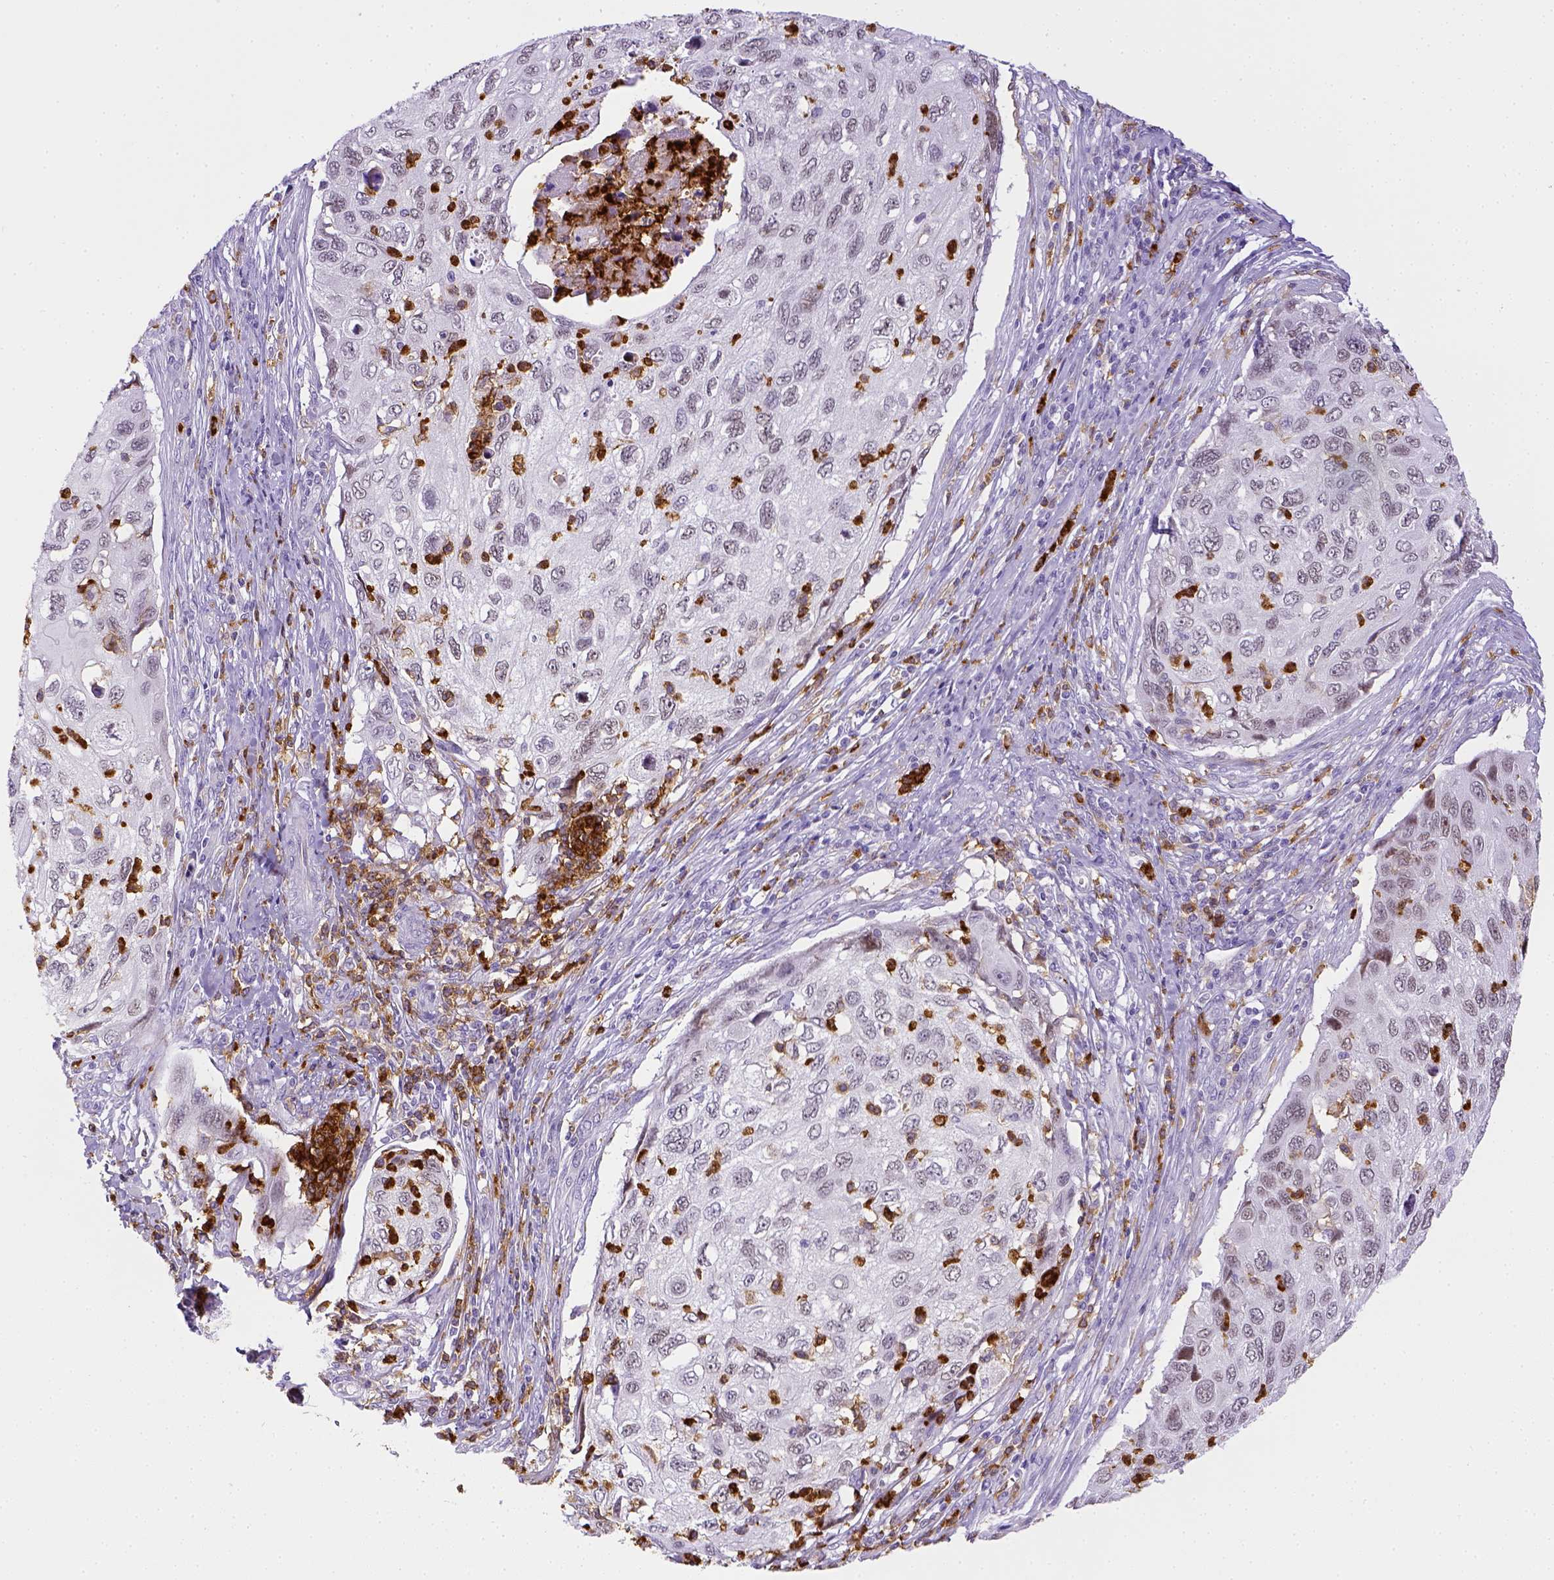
{"staining": {"intensity": "negative", "quantity": "none", "location": "none"}, "tissue": "cervical cancer", "cell_type": "Tumor cells", "image_type": "cancer", "snomed": [{"axis": "morphology", "description": "Squamous cell carcinoma, NOS"}, {"axis": "topography", "description": "Cervix"}], "caption": "Cervical cancer (squamous cell carcinoma) stained for a protein using IHC shows no expression tumor cells.", "gene": "ITGAM", "patient": {"sex": "female", "age": 70}}